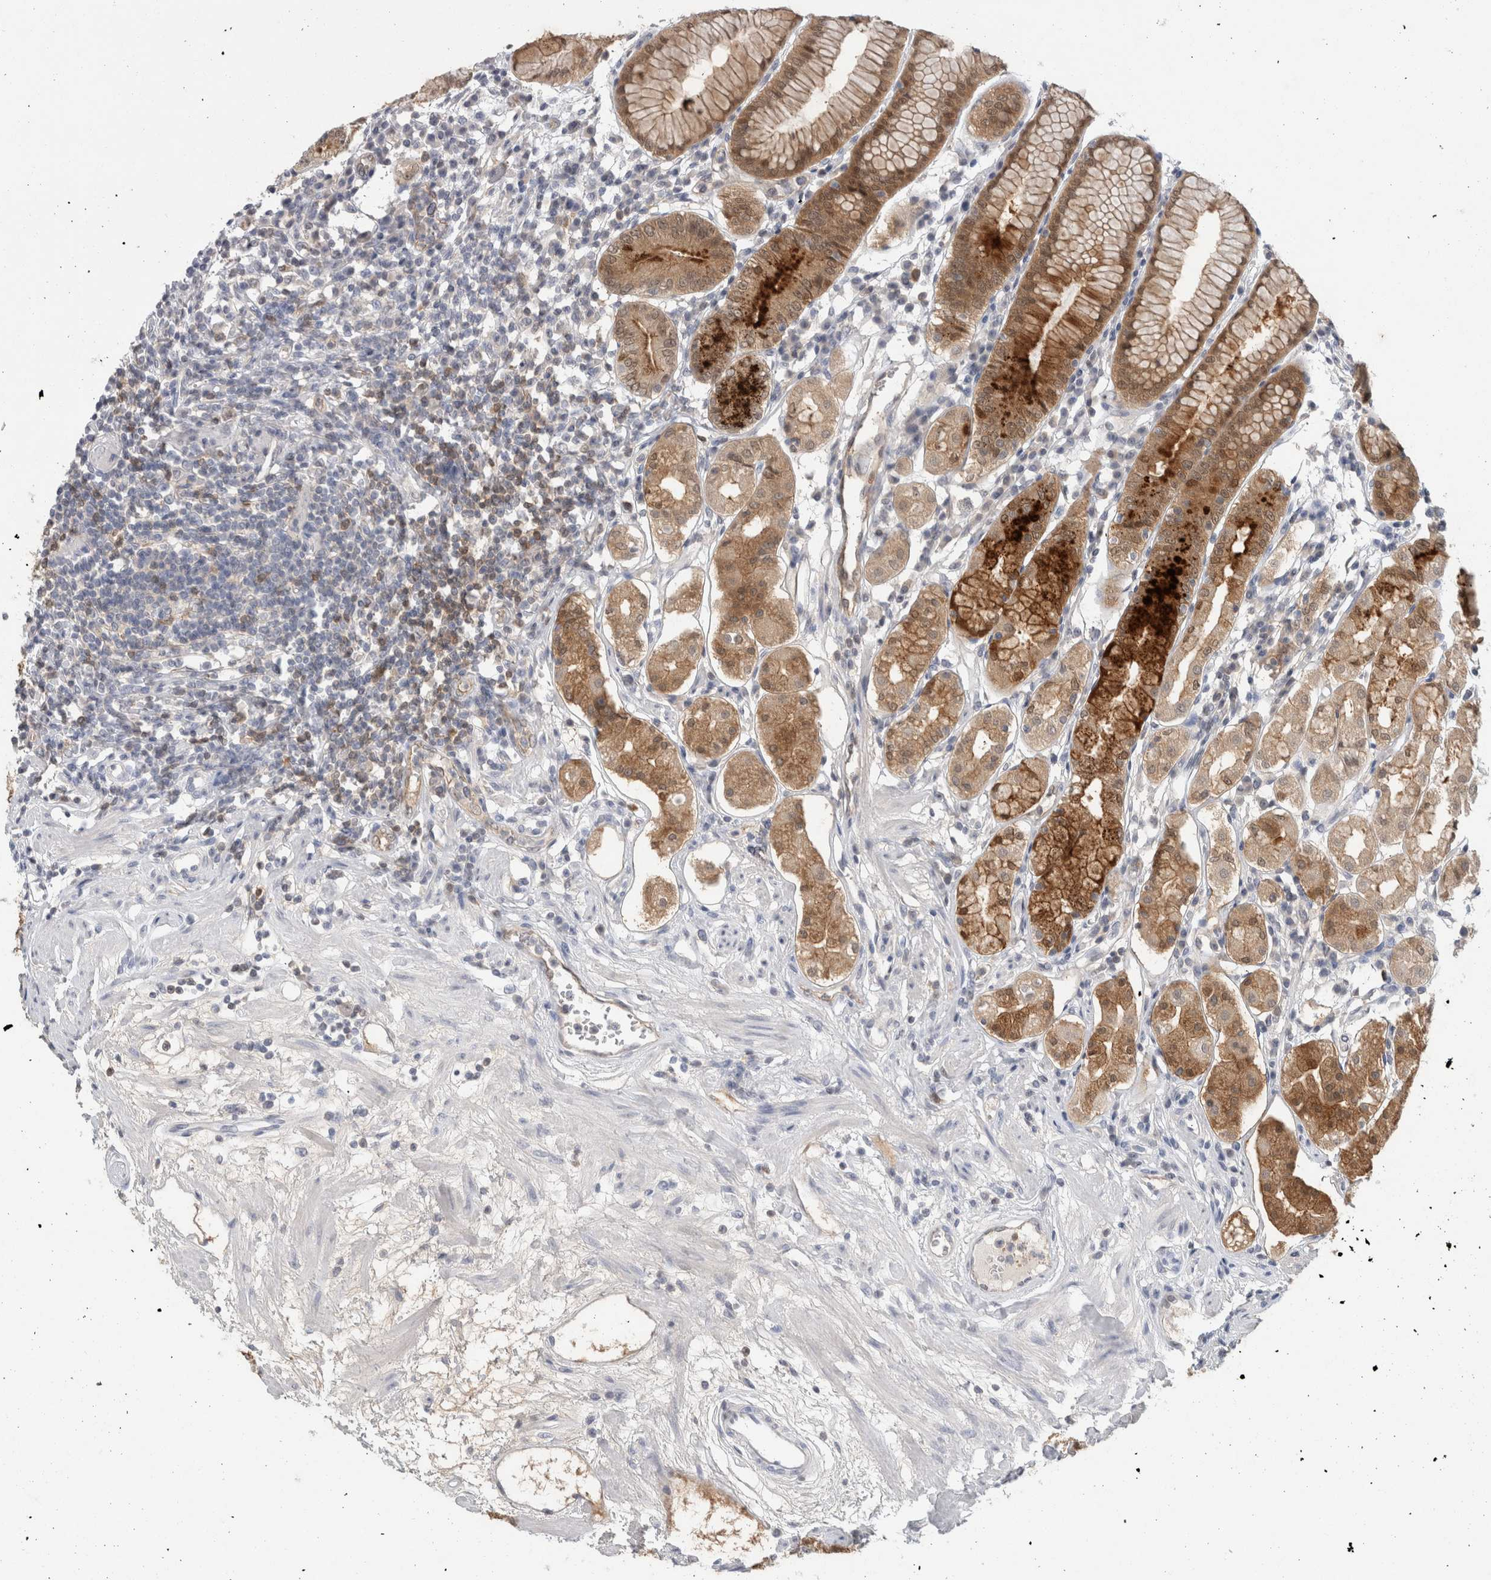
{"staining": {"intensity": "strong", "quantity": "25%-75%", "location": "cytoplasmic/membranous,nuclear"}, "tissue": "stomach", "cell_type": "Glandular cells", "image_type": "normal", "snomed": [{"axis": "morphology", "description": "Normal tissue, NOS"}, {"axis": "topography", "description": "Stomach"}, {"axis": "topography", "description": "Stomach, lower"}], "caption": "Immunohistochemistry (IHC) of unremarkable stomach shows high levels of strong cytoplasmic/membranous,nuclear expression in approximately 25%-75% of glandular cells.", "gene": "CASP6", "patient": {"sex": "female", "age": 56}}